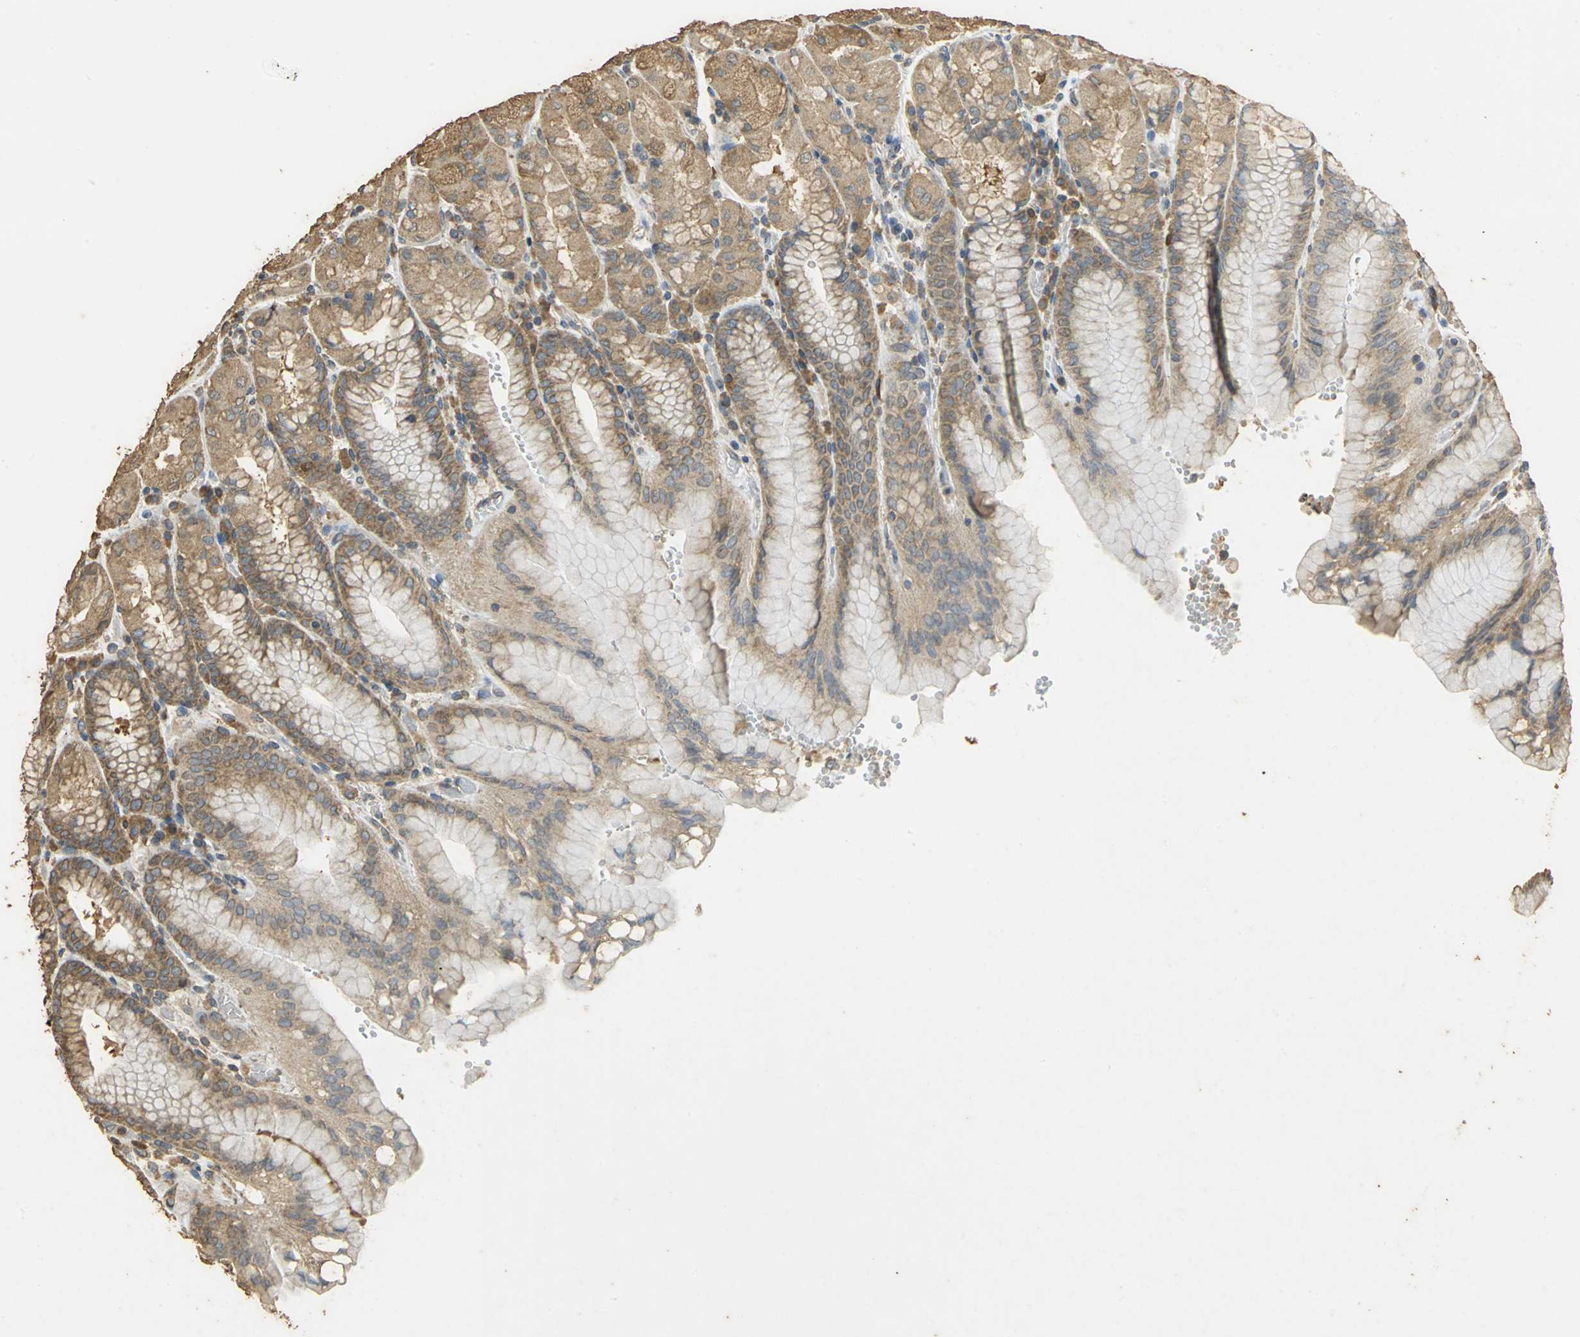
{"staining": {"intensity": "moderate", "quantity": ">75%", "location": "cytoplasmic/membranous"}, "tissue": "stomach", "cell_type": "Glandular cells", "image_type": "normal", "snomed": [{"axis": "morphology", "description": "Normal tissue, NOS"}, {"axis": "topography", "description": "Stomach, upper"}, {"axis": "topography", "description": "Stomach"}], "caption": "IHC of unremarkable human stomach demonstrates medium levels of moderate cytoplasmic/membranous staining in approximately >75% of glandular cells.", "gene": "ACSL4", "patient": {"sex": "male", "age": 76}}